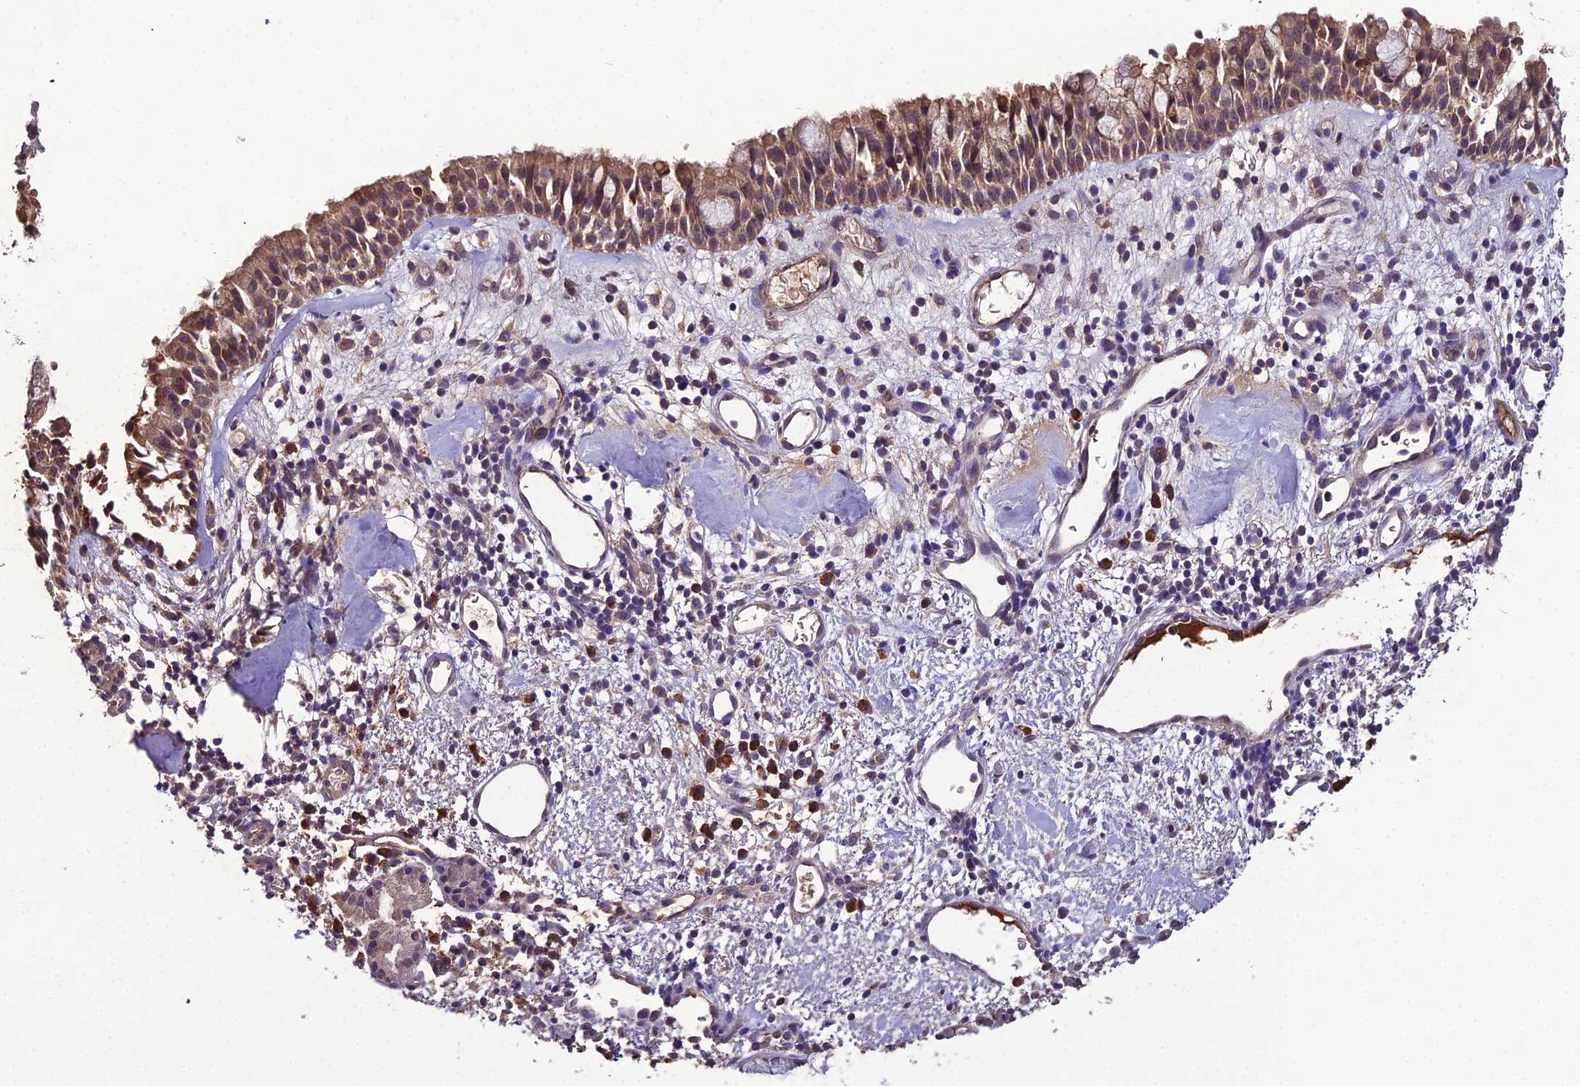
{"staining": {"intensity": "moderate", "quantity": ">75%", "location": "cytoplasmic/membranous"}, "tissue": "nasopharynx", "cell_type": "Respiratory epithelial cells", "image_type": "normal", "snomed": [{"axis": "morphology", "description": "Normal tissue, NOS"}, {"axis": "topography", "description": "Nasopharynx"}], "caption": "About >75% of respiratory epithelial cells in benign nasopharynx display moderate cytoplasmic/membranous protein staining as visualized by brown immunohistochemical staining.", "gene": "KCTD16", "patient": {"sex": "male", "age": 82}}